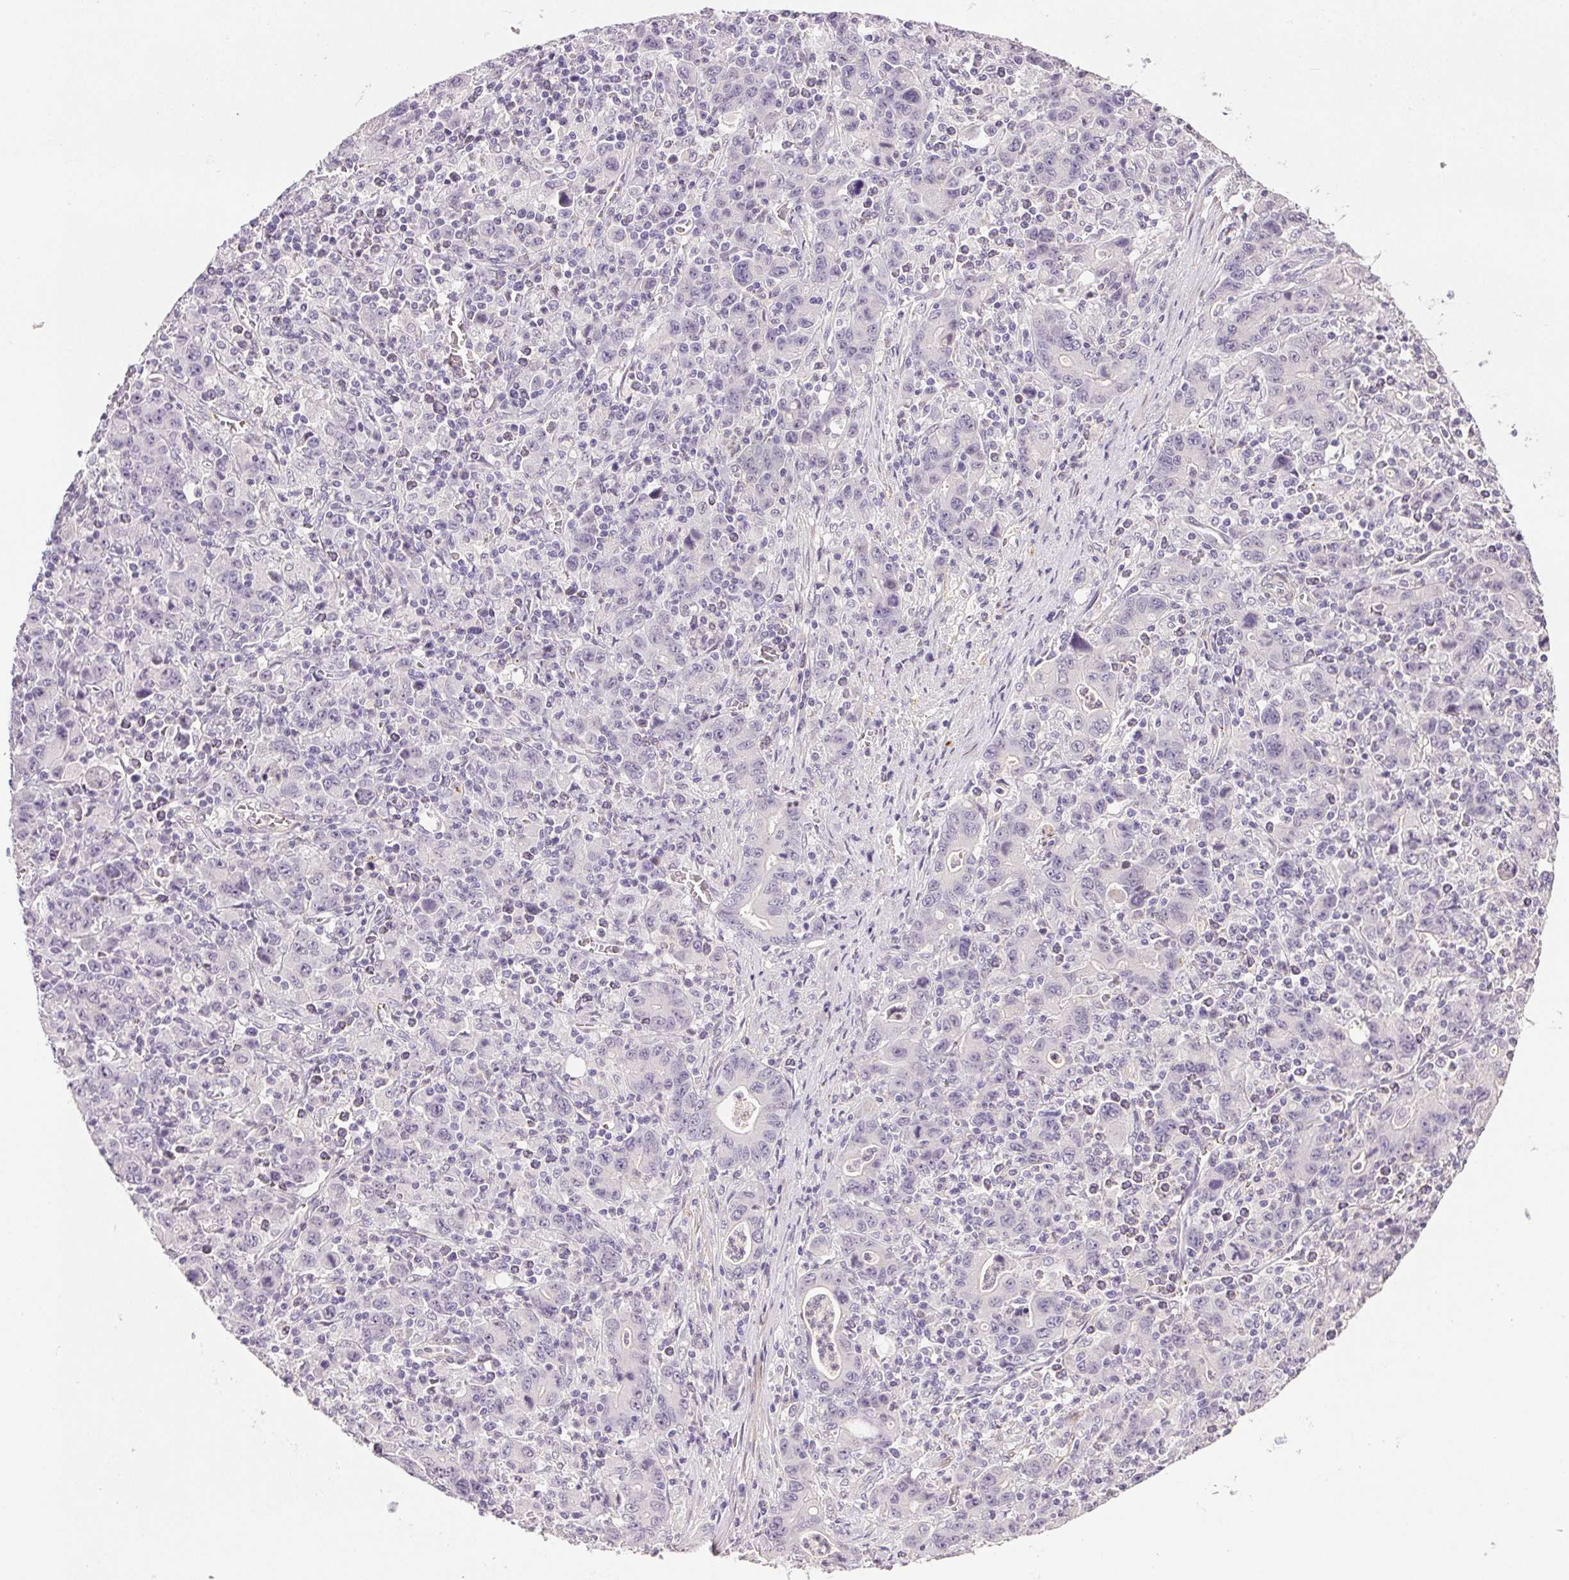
{"staining": {"intensity": "negative", "quantity": "none", "location": "none"}, "tissue": "stomach cancer", "cell_type": "Tumor cells", "image_type": "cancer", "snomed": [{"axis": "morphology", "description": "Adenocarcinoma, NOS"}, {"axis": "topography", "description": "Stomach, upper"}], "caption": "The histopathology image exhibits no significant expression in tumor cells of adenocarcinoma (stomach).", "gene": "PRL", "patient": {"sex": "male", "age": 69}}